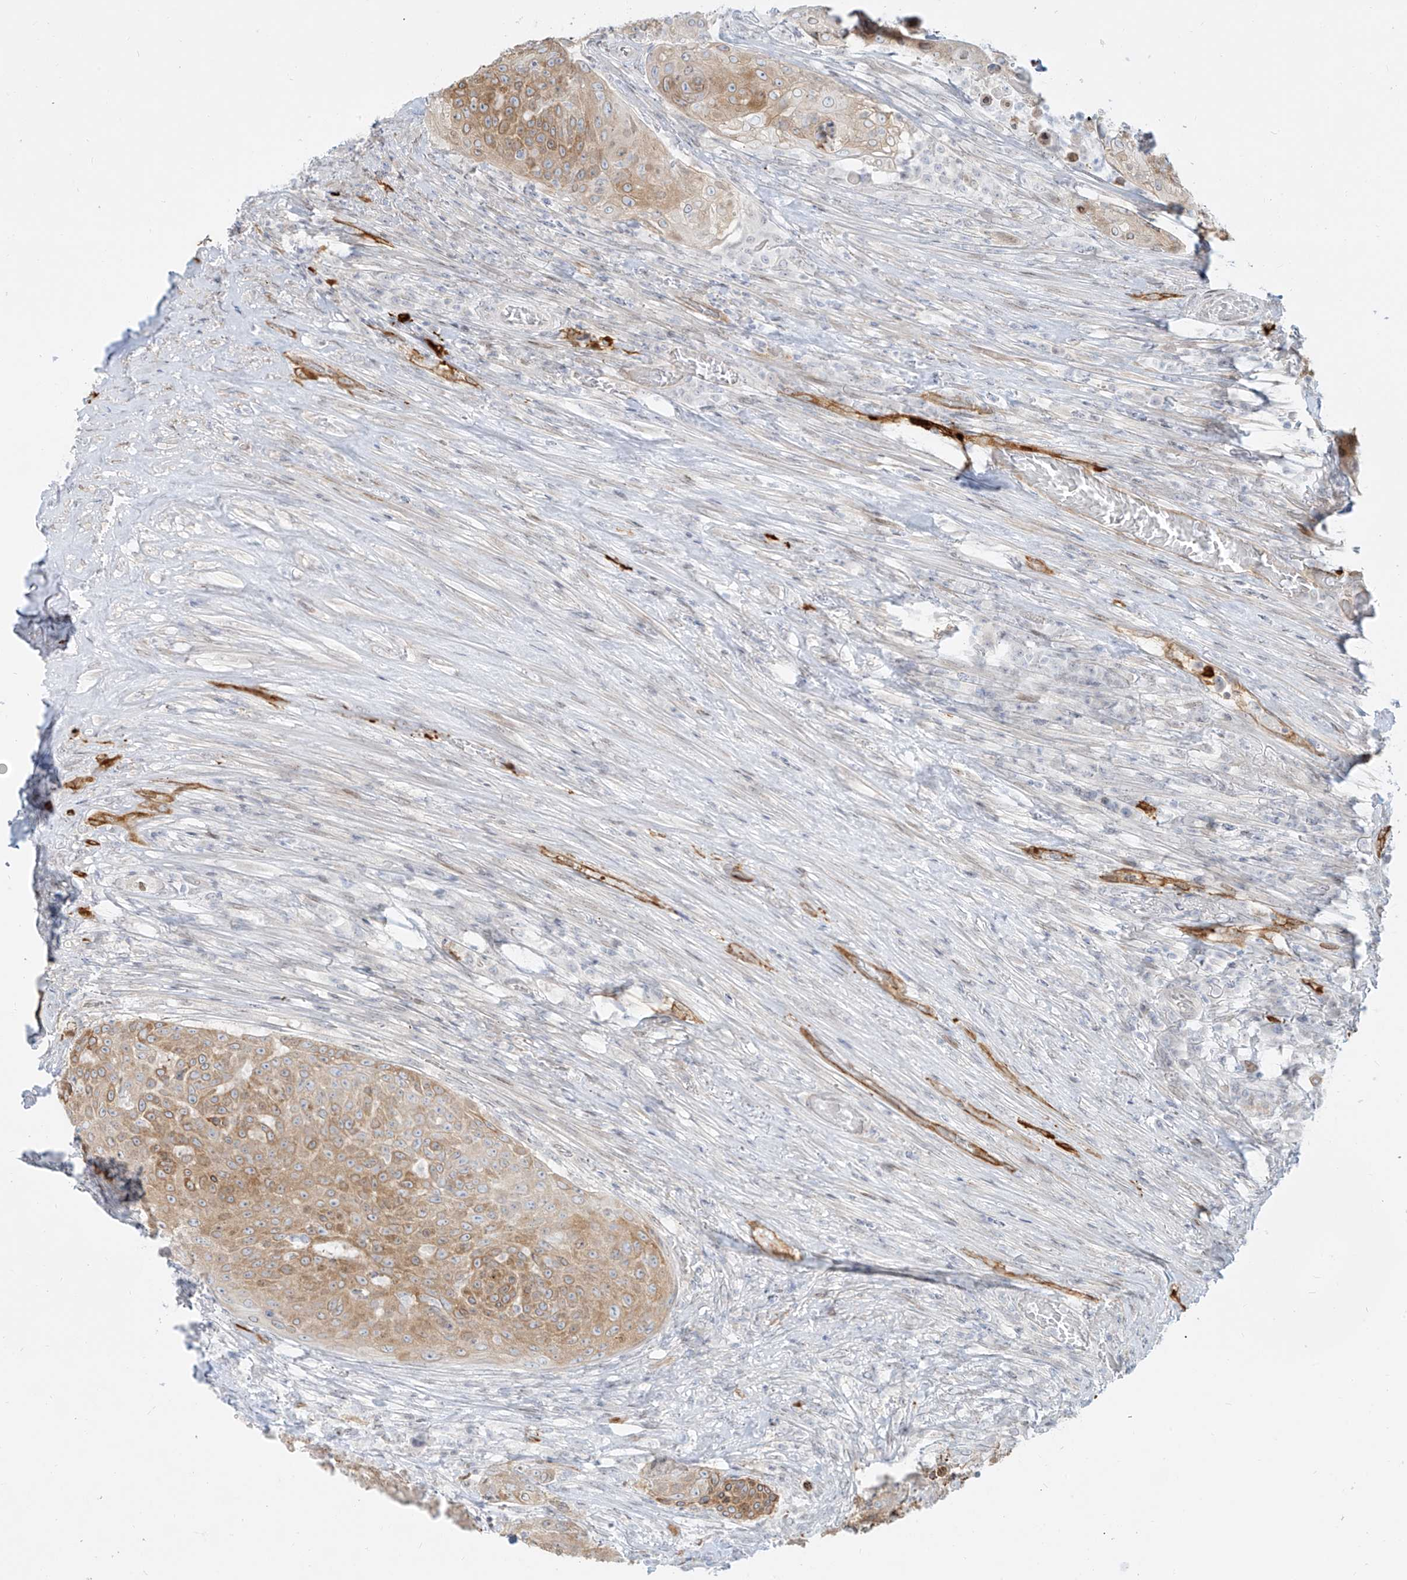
{"staining": {"intensity": "moderate", "quantity": "25%-75%", "location": "cytoplasmic/membranous"}, "tissue": "urothelial cancer", "cell_type": "Tumor cells", "image_type": "cancer", "snomed": [{"axis": "morphology", "description": "Urothelial carcinoma, High grade"}, {"axis": "topography", "description": "Urinary bladder"}], "caption": "A high-resolution histopathology image shows immunohistochemistry staining of urothelial cancer, which shows moderate cytoplasmic/membranous positivity in approximately 25%-75% of tumor cells.", "gene": "NHSL1", "patient": {"sex": "female", "age": 63}}